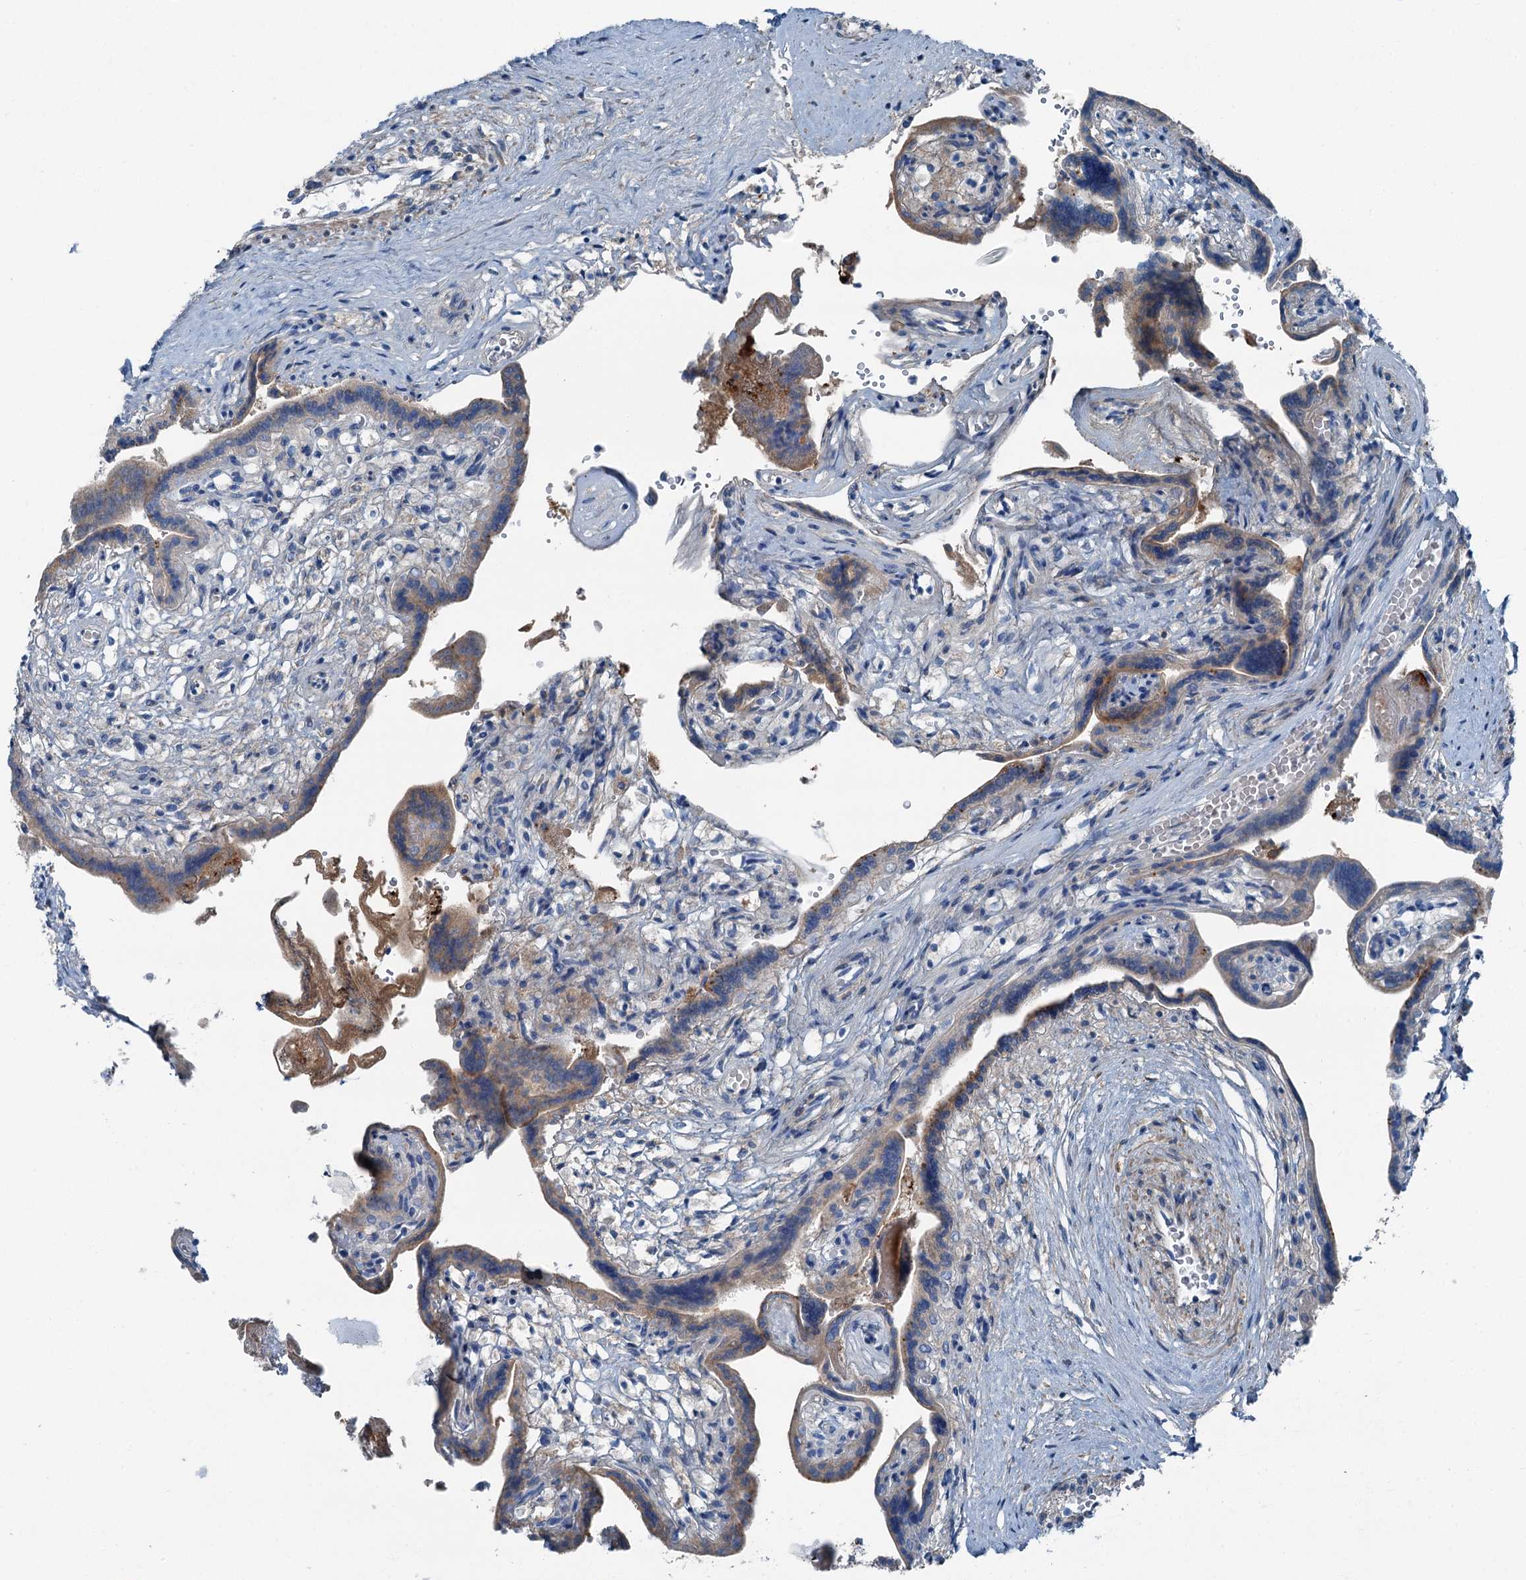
{"staining": {"intensity": "moderate", "quantity": "<25%", "location": "cytoplasmic/membranous"}, "tissue": "placenta", "cell_type": "Trophoblastic cells", "image_type": "normal", "snomed": [{"axis": "morphology", "description": "Normal tissue, NOS"}, {"axis": "topography", "description": "Placenta"}], "caption": "Protein staining shows moderate cytoplasmic/membranous expression in about <25% of trophoblastic cells in benign placenta. The protein is shown in brown color, while the nuclei are stained blue.", "gene": "AXL", "patient": {"sex": "female", "age": 37}}